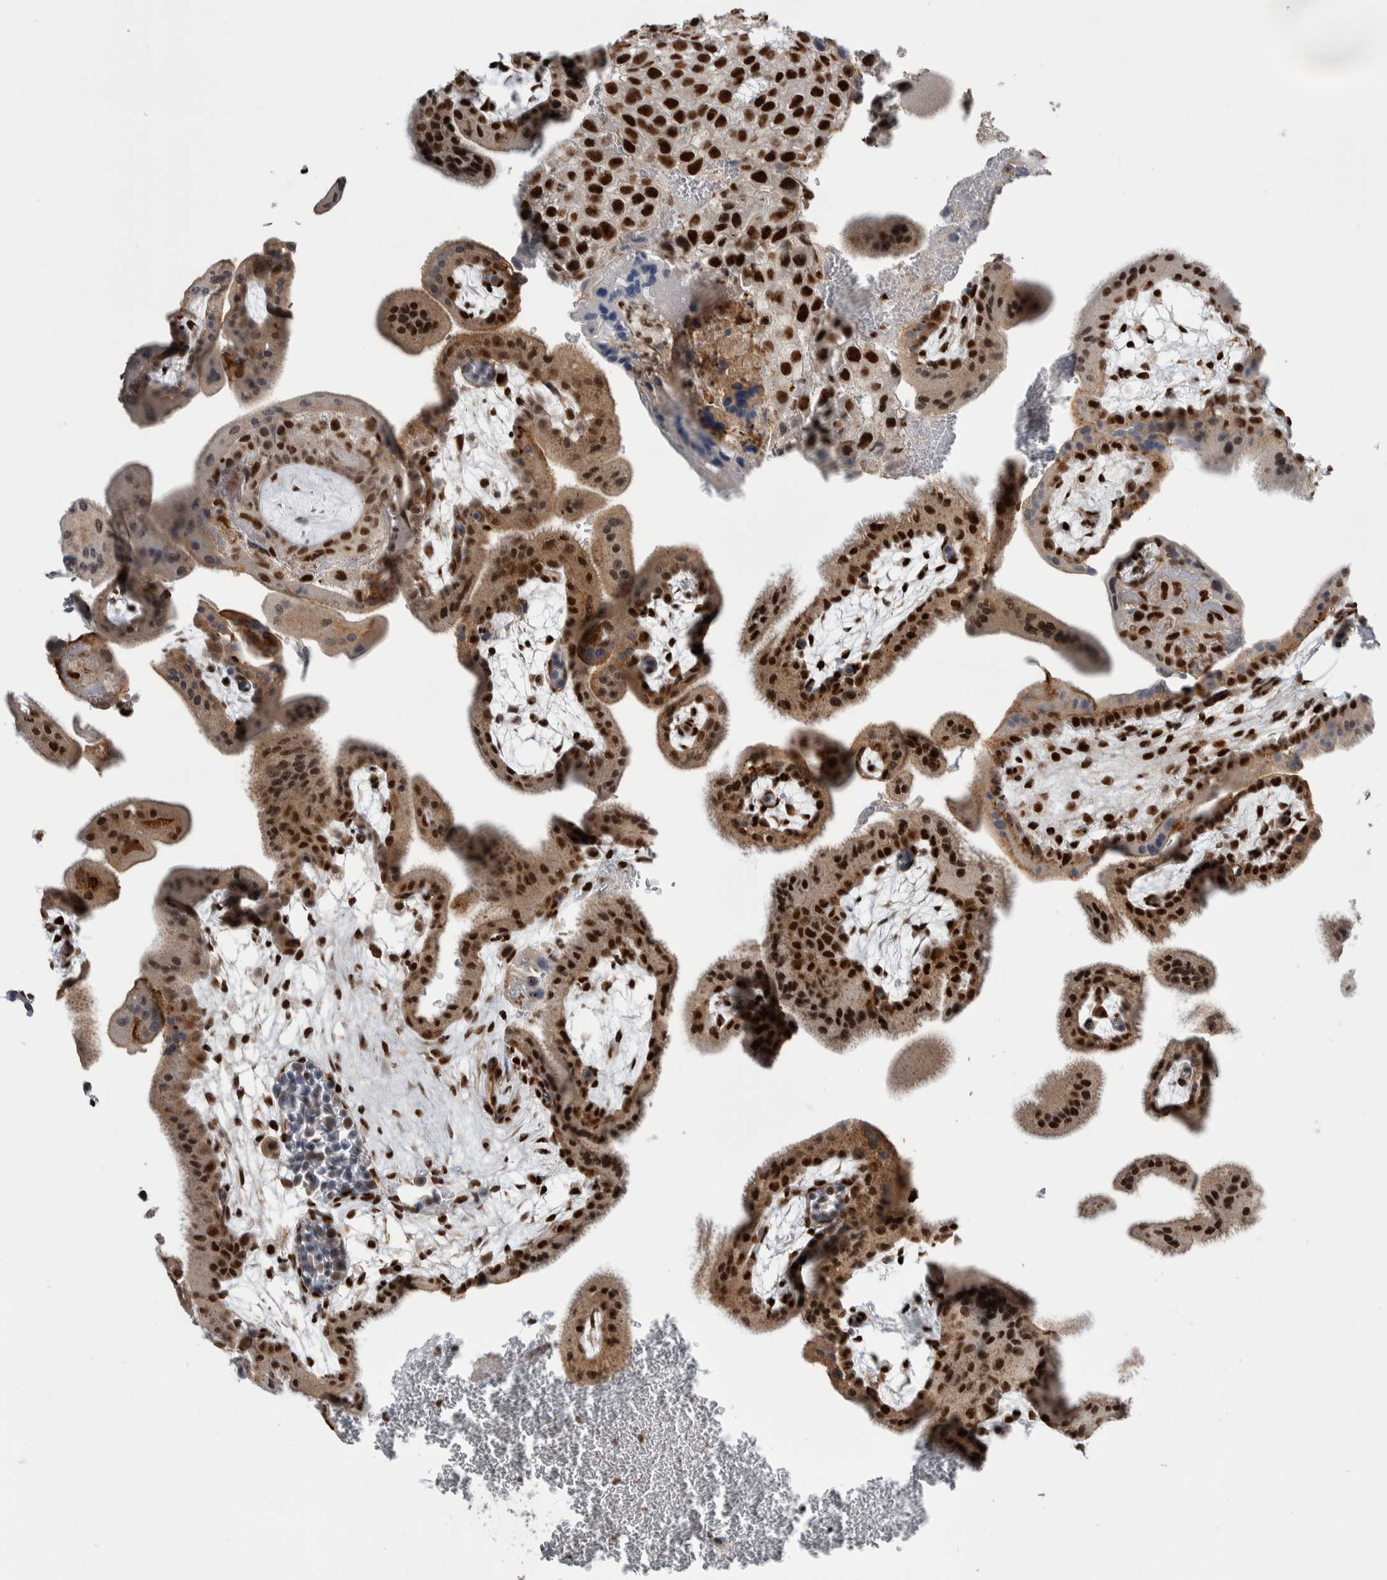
{"staining": {"intensity": "strong", "quantity": ">75%", "location": "nuclear"}, "tissue": "placenta", "cell_type": "Decidual cells", "image_type": "normal", "snomed": [{"axis": "morphology", "description": "Normal tissue, NOS"}, {"axis": "topography", "description": "Placenta"}], "caption": "Benign placenta displays strong nuclear positivity in about >75% of decidual cells, visualized by immunohistochemistry.", "gene": "TAX1BP1", "patient": {"sex": "female", "age": 35}}